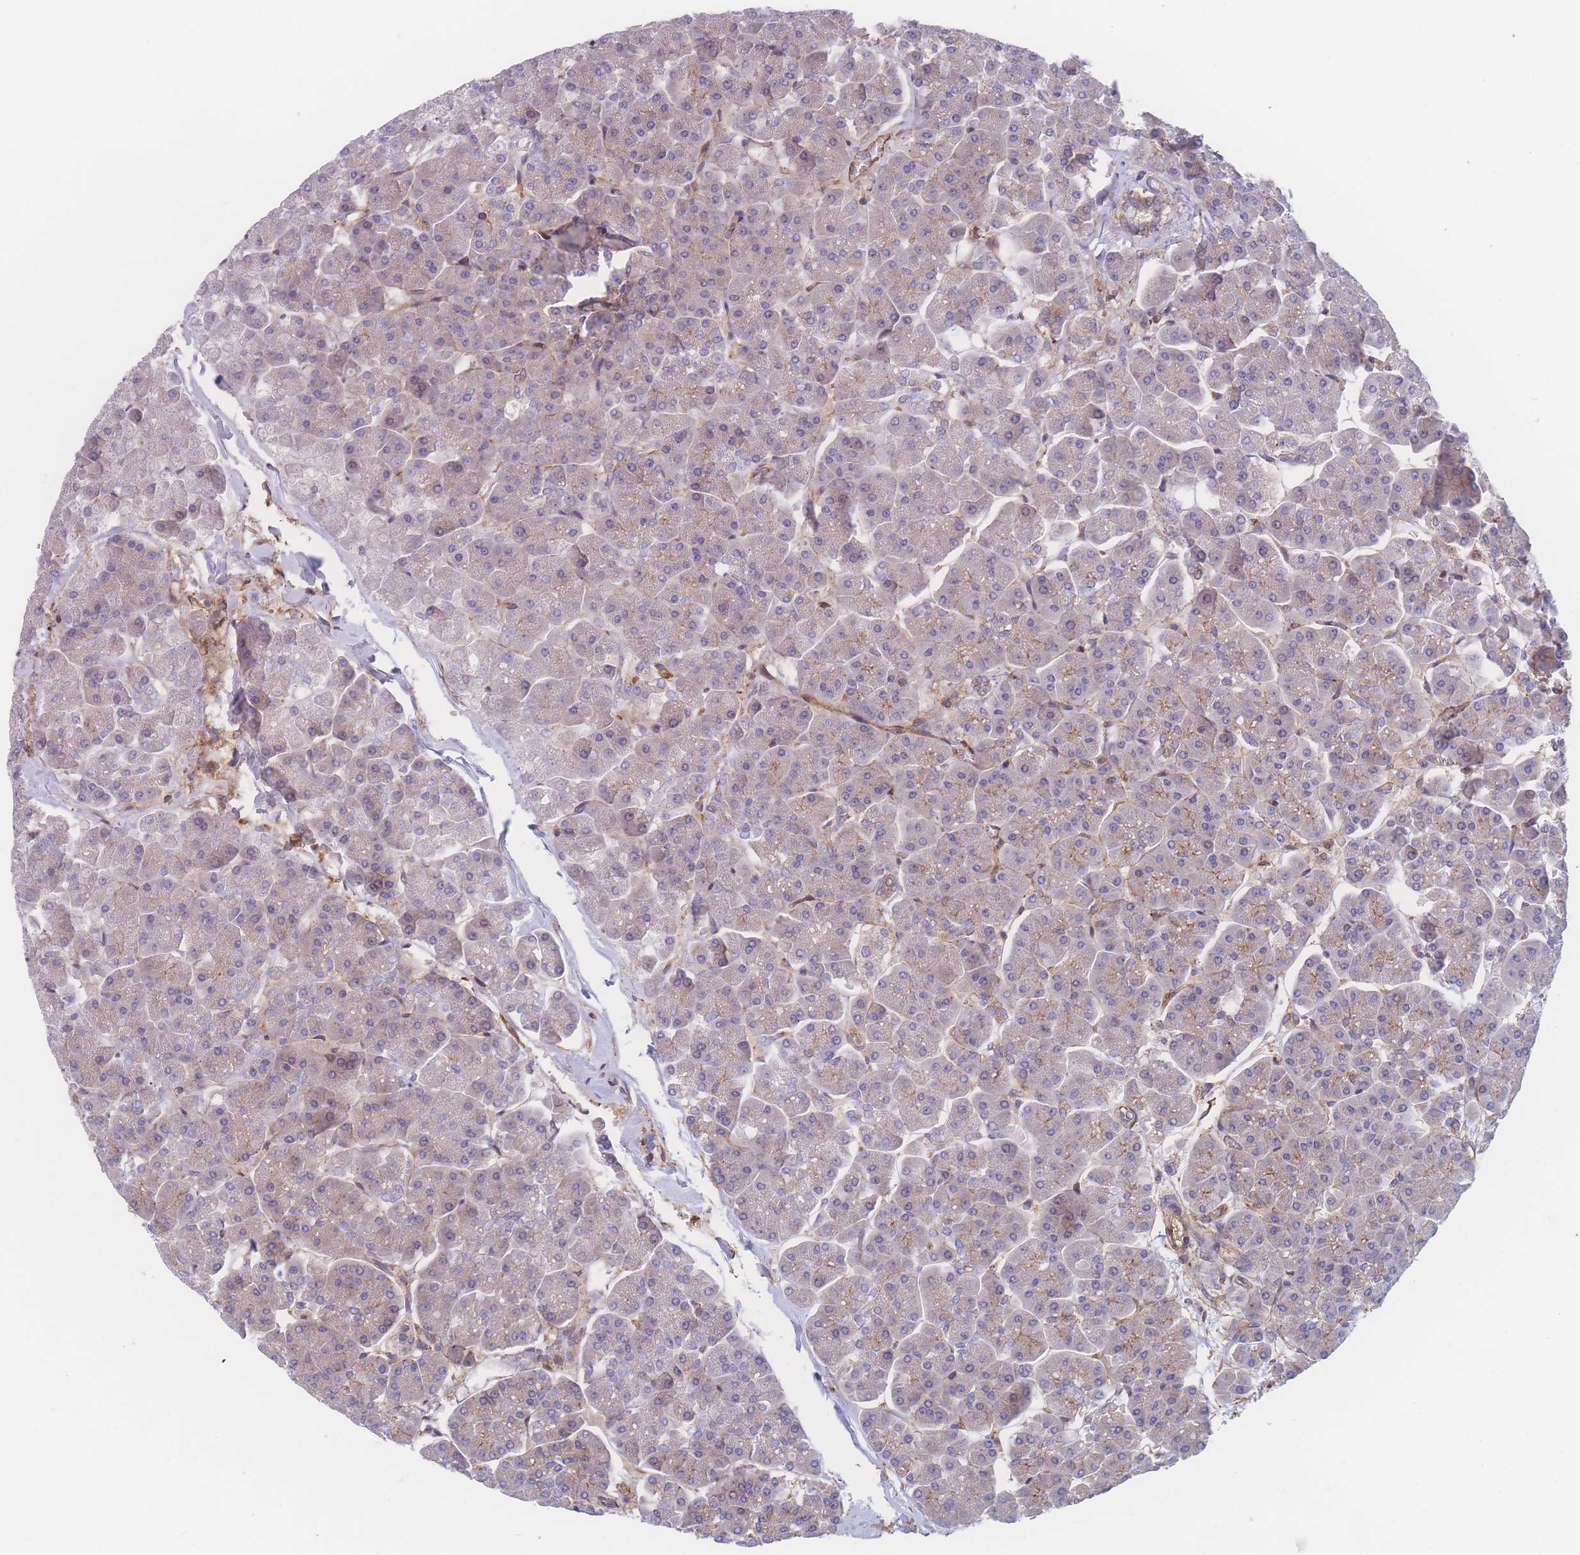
{"staining": {"intensity": "moderate", "quantity": "<25%", "location": "cytoplasmic/membranous"}, "tissue": "pancreas", "cell_type": "Exocrine glandular cells", "image_type": "normal", "snomed": [{"axis": "morphology", "description": "Normal tissue, NOS"}, {"axis": "topography", "description": "Pancreas"}, {"axis": "topography", "description": "Peripheral nerve tissue"}], "caption": "Protein staining exhibits moderate cytoplasmic/membranous expression in about <25% of exocrine glandular cells in normal pancreas. (Brightfield microscopy of DAB IHC at high magnification).", "gene": "CFAP97", "patient": {"sex": "male", "age": 54}}